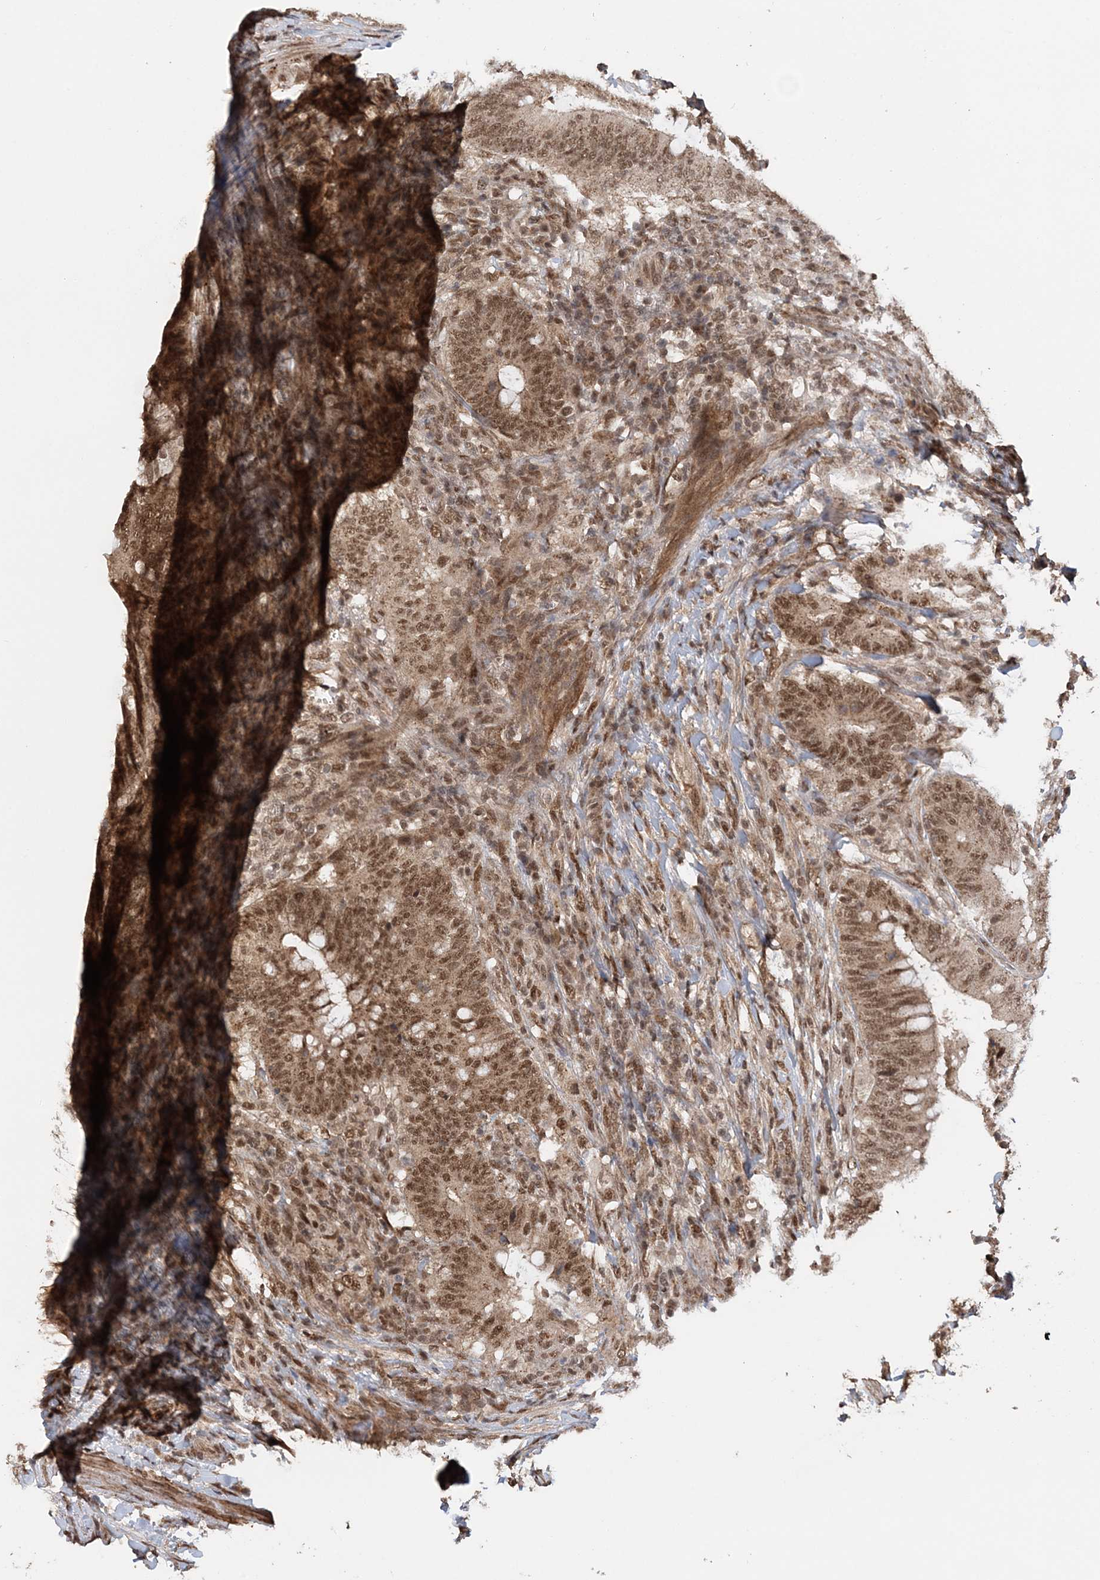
{"staining": {"intensity": "moderate", "quantity": ">75%", "location": "cytoplasmic/membranous,nuclear"}, "tissue": "colorectal cancer", "cell_type": "Tumor cells", "image_type": "cancer", "snomed": [{"axis": "morphology", "description": "Adenocarcinoma, NOS"}, {"axis": "topography", "description": "Colon"}], "caption": "Immunohistochemical staining of human adenocarcinoma (colorectal) shows moderate cytoplasmic/membranous and nuclear protein positivity in about >75% of tumor cells.", "gene": "TSHZ2", "patient": {"sex": "female", "age": 66}}